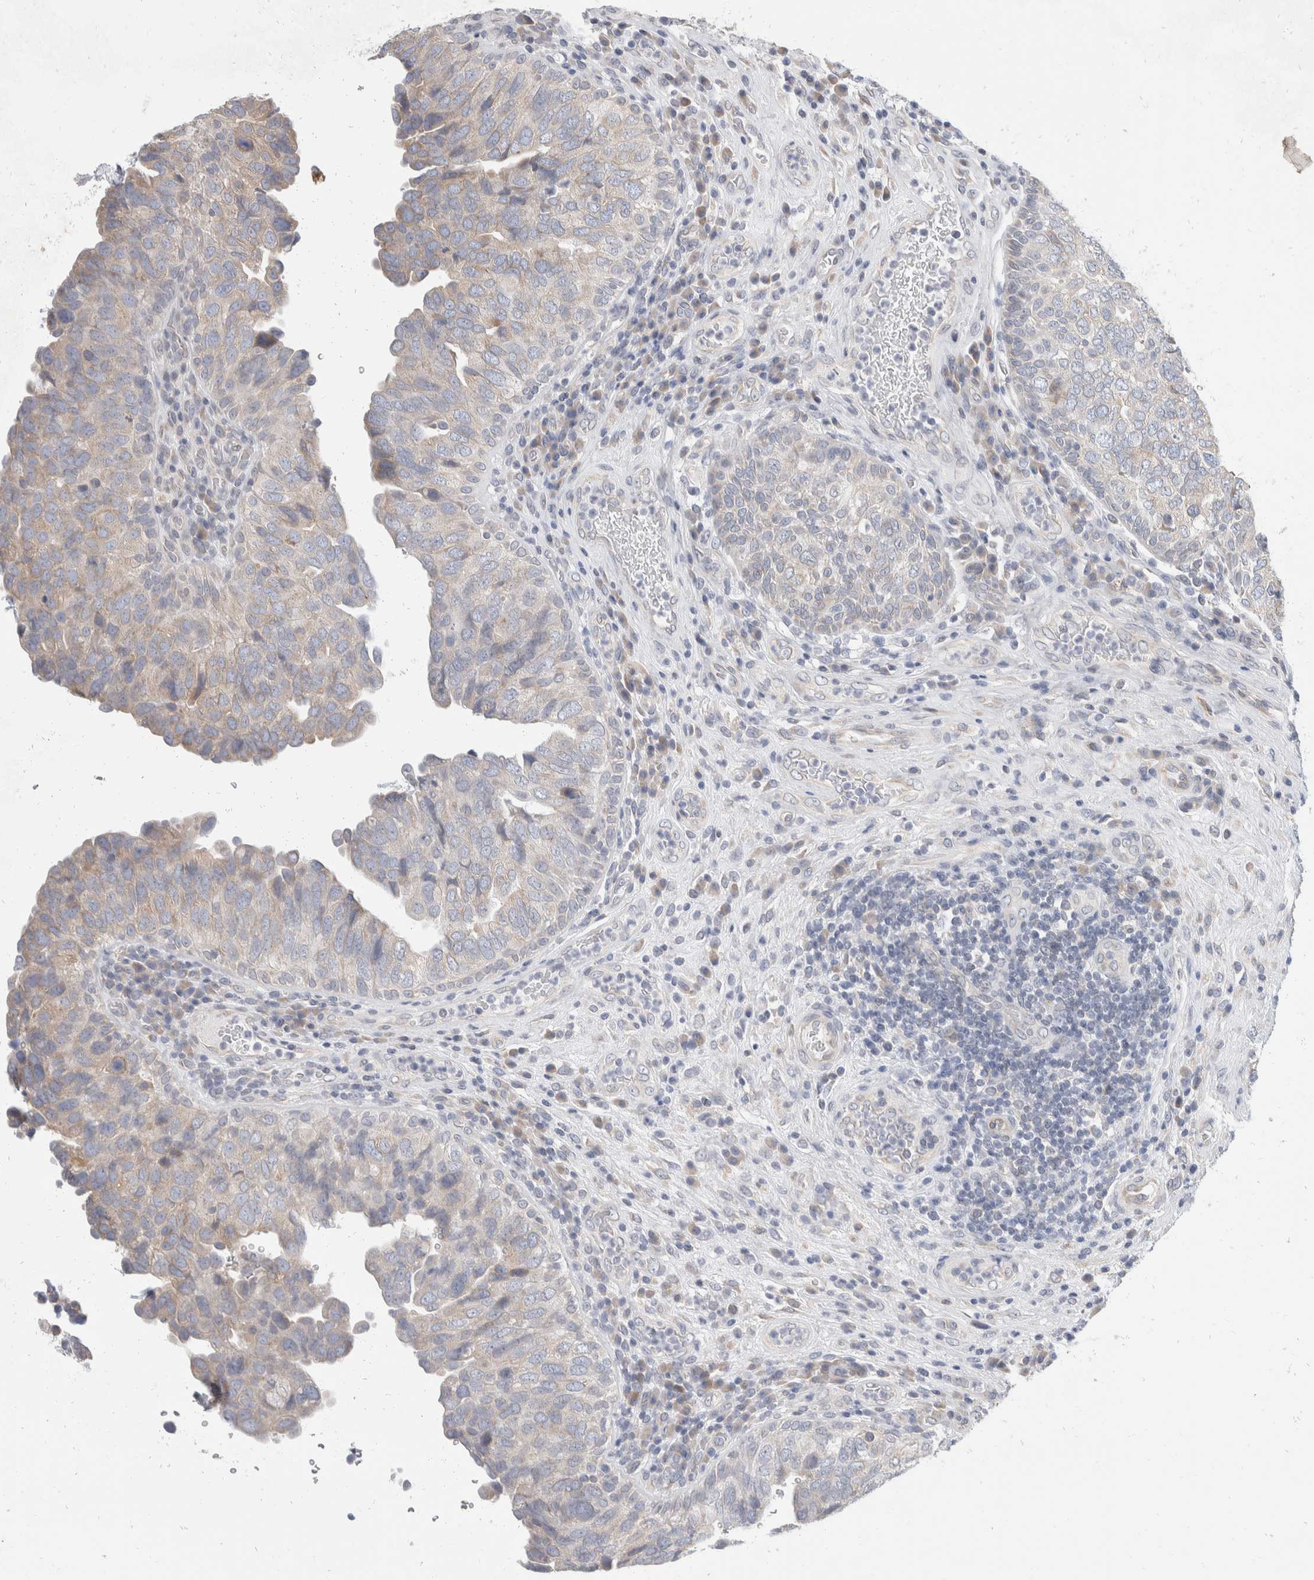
{"staining": {"intensity": "weak", "quantity": "<25%", "location": "cytoplasmic/membranous"}, "tissue": "urothelial cancer", "cell_type": "Tumor cells", "image_type": "cancer", "snomed": [{"axis": "morphology", "description": "Urothelial carcinoma, High grade"}, {"axis": "topography", "description": "Urinary bladder"}], "caption": "The immunohistochemistry micrograph has no significant expression in tumor cells of urothelial cancer tissue. The staining was performed using DAB (3,3'-diaminobenzidine) to visualize the protein expression in brown, while the nuclei were stained in blue with hematoxylin (Magnification: 20x).", "gene": "TMEM245", "patient": {"sex": "female", "age": 82}}